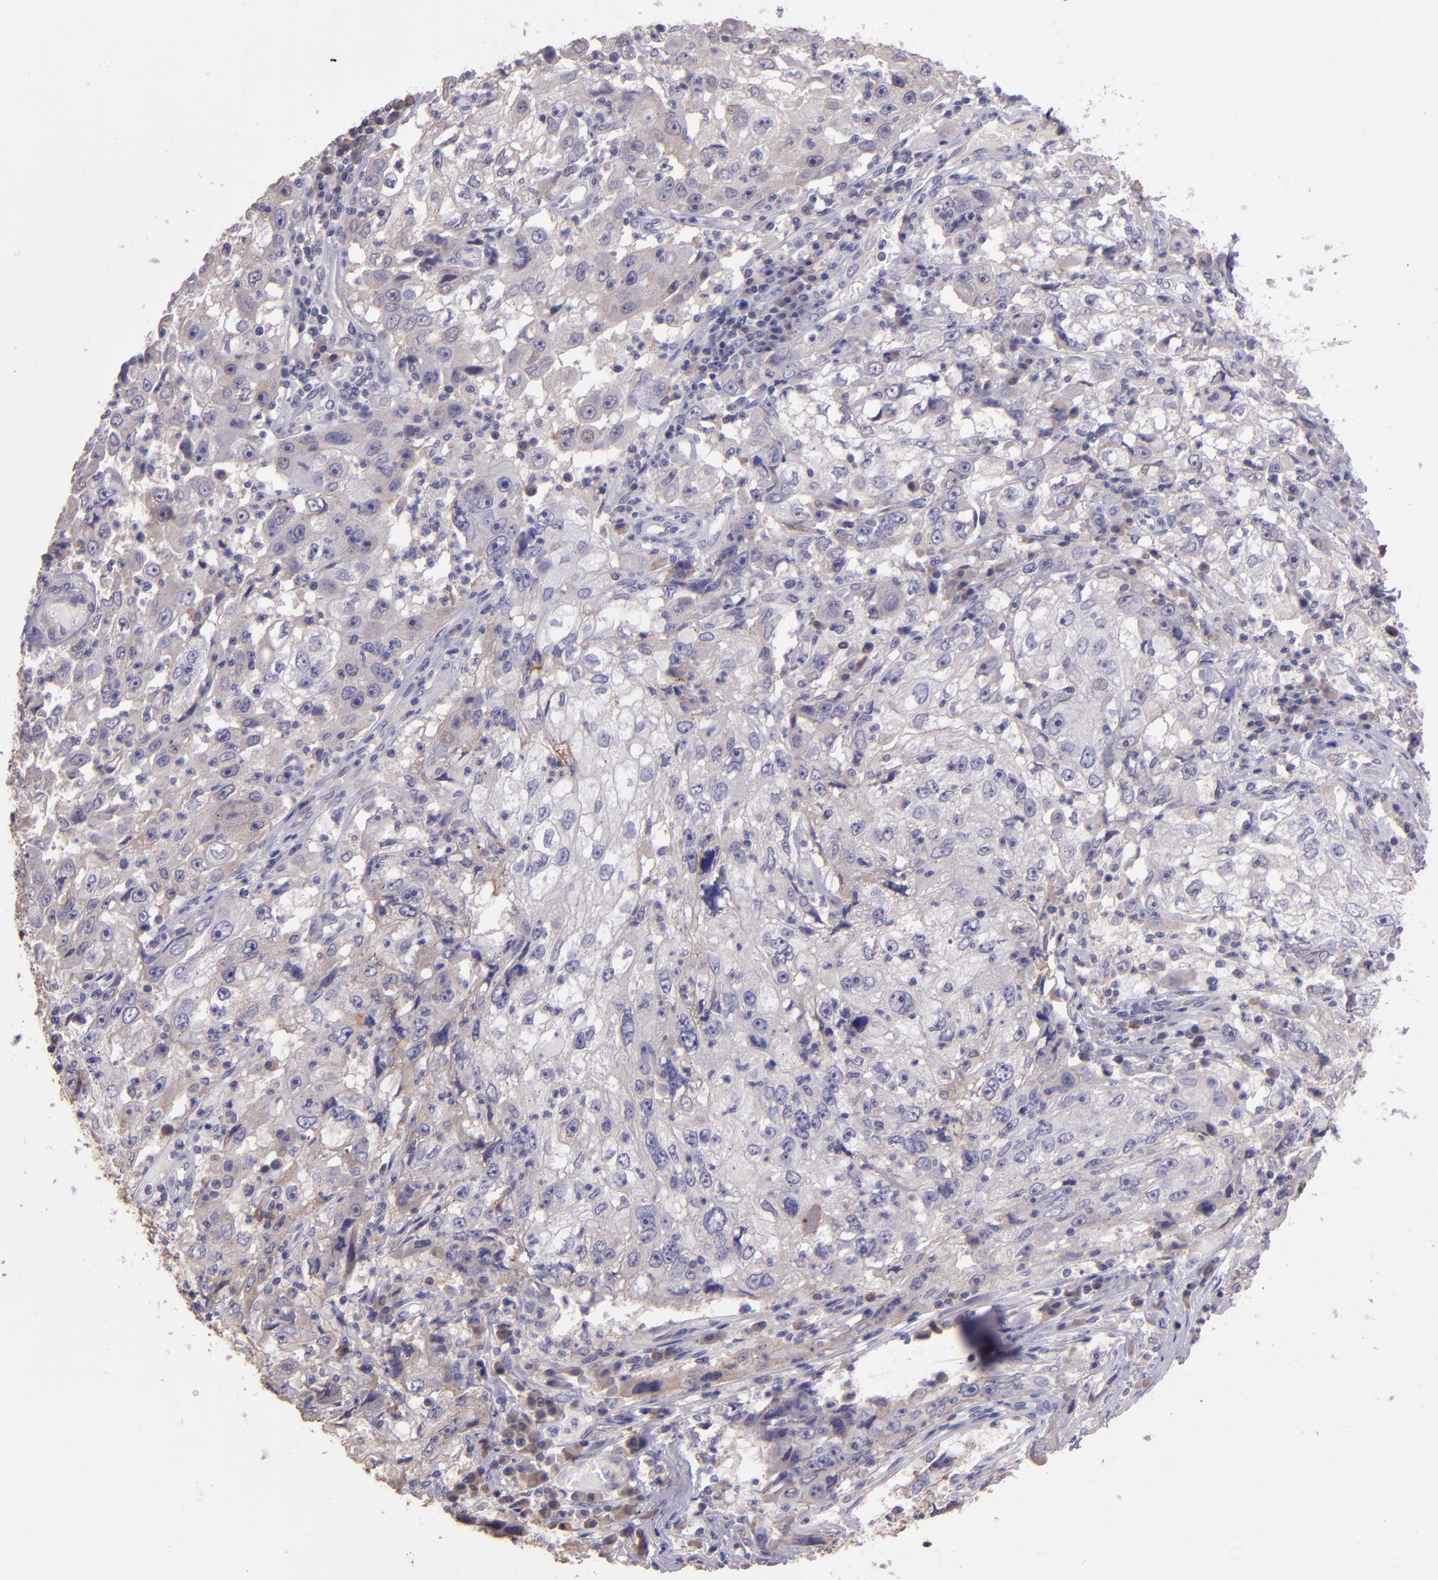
{"staining": {"intensity": "negative", "quantity": "none", "location": "none"}, "tissue": "cervical cancer", "cell_type": "Tumor cells", "image_type": "cancer", "snomed": [{"axis": "morphology", "description": "Squamous cell carcinoma, NOS"}, {"axis": "topography", "description": "Cervix"}], "caption": "The immunohistochemistry (IHC) photomicrograph has no significant expression in tumor cells of squamous cell carcinoma (cervical) tissue.", "gene": "PAPPA", "patient": {"sex": "female", "age": 36}}